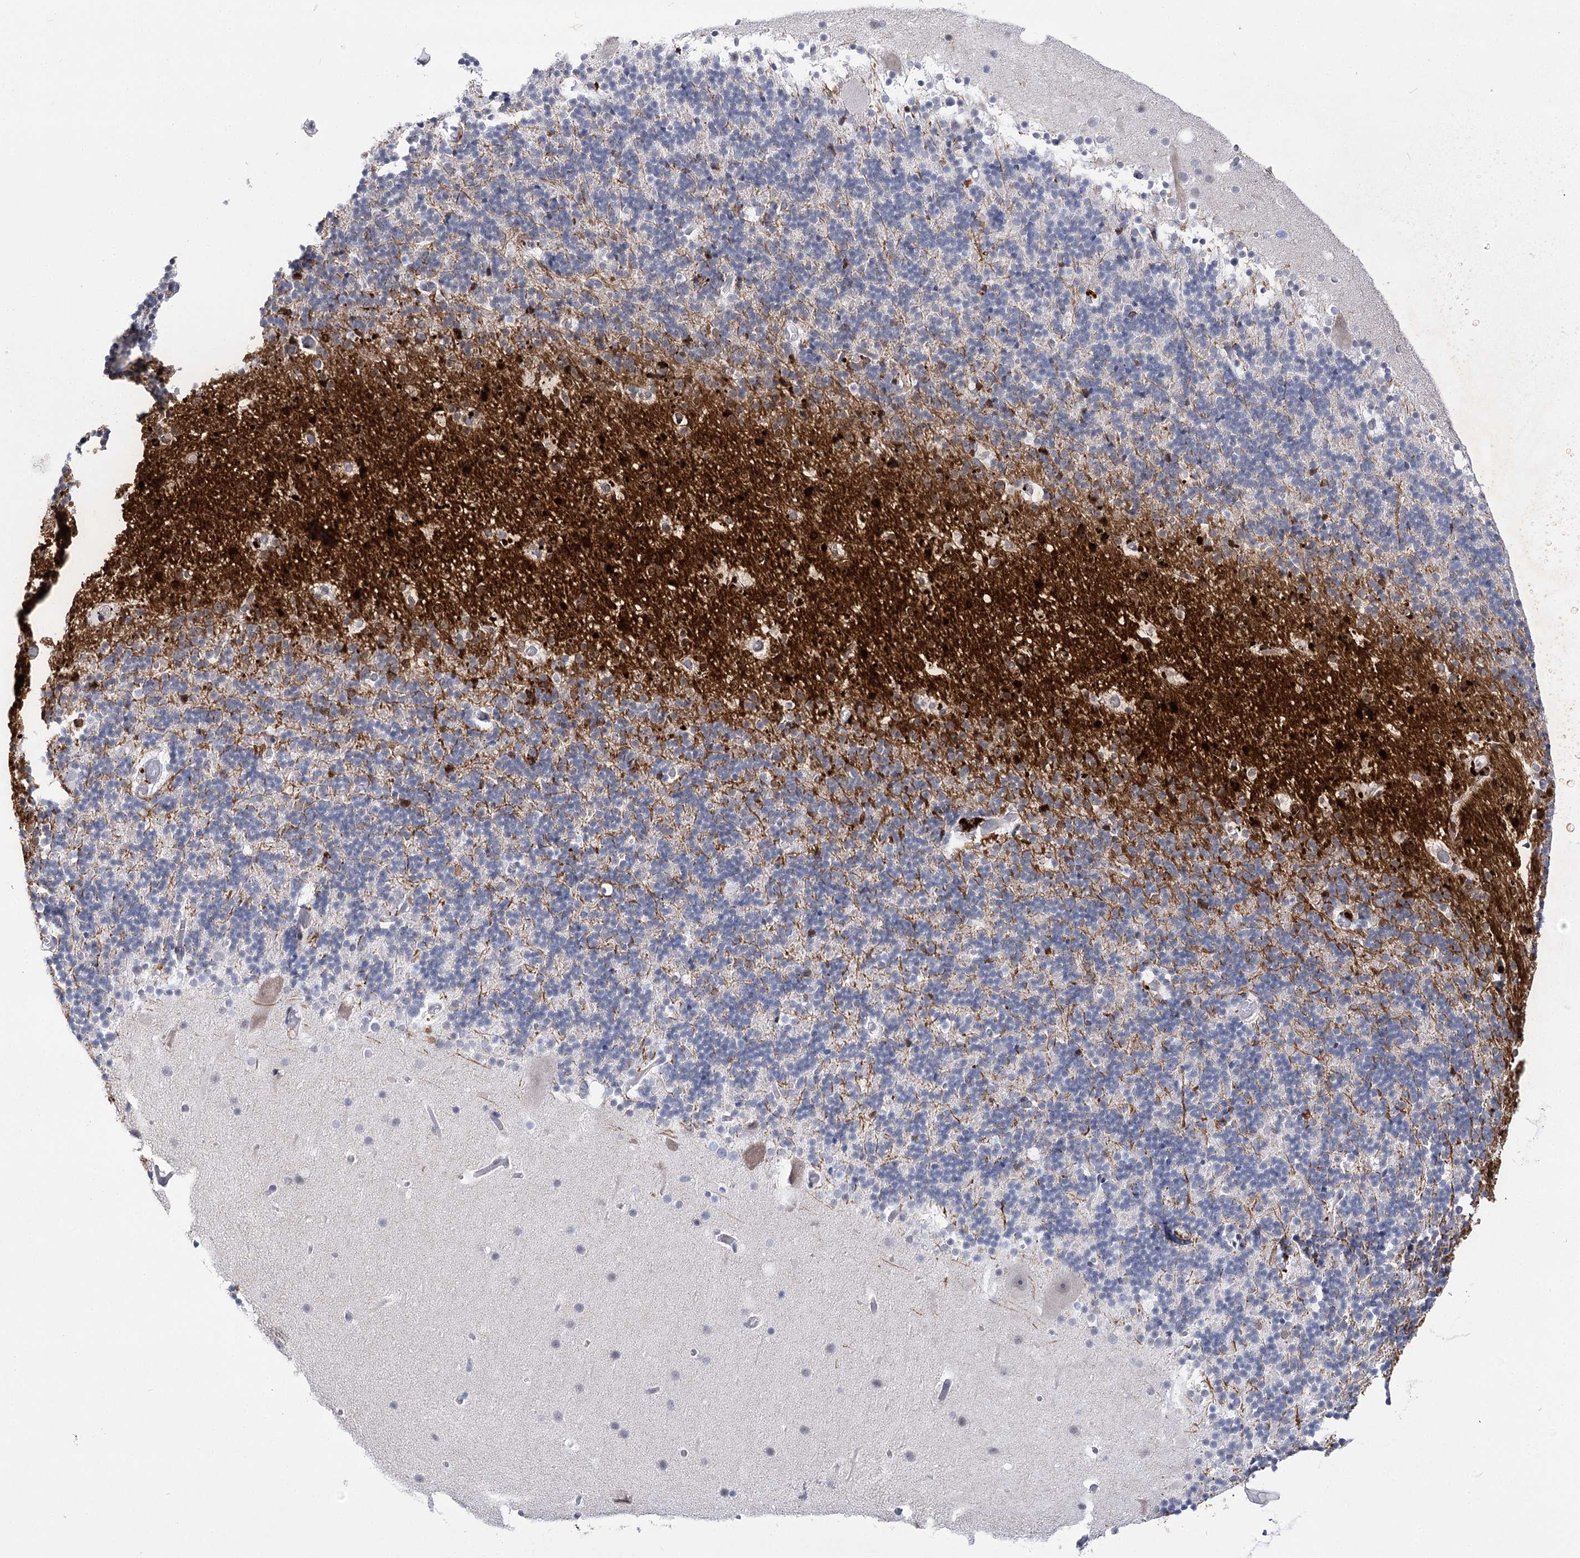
{"staining": {"intensity": "negative", "quantity": "none", "location": "none"}, "tissue": "cerebellum", "cell_type": "Cells in granular layer", "image_type": "normal", "snomed": [{"axis": "morphology", "description": "Normal tissue, NOS"}, {"axis": "topography", "description": "Cerebellum"}], "caption": "Cells in granular layer show no significant protein expression in benign cerebellum. (DAB immunohistochemistry visualized using brightfield microscopy, high magnification).", "gene": "ATP10B", "patient": {"sex": "male", "age": 57}}